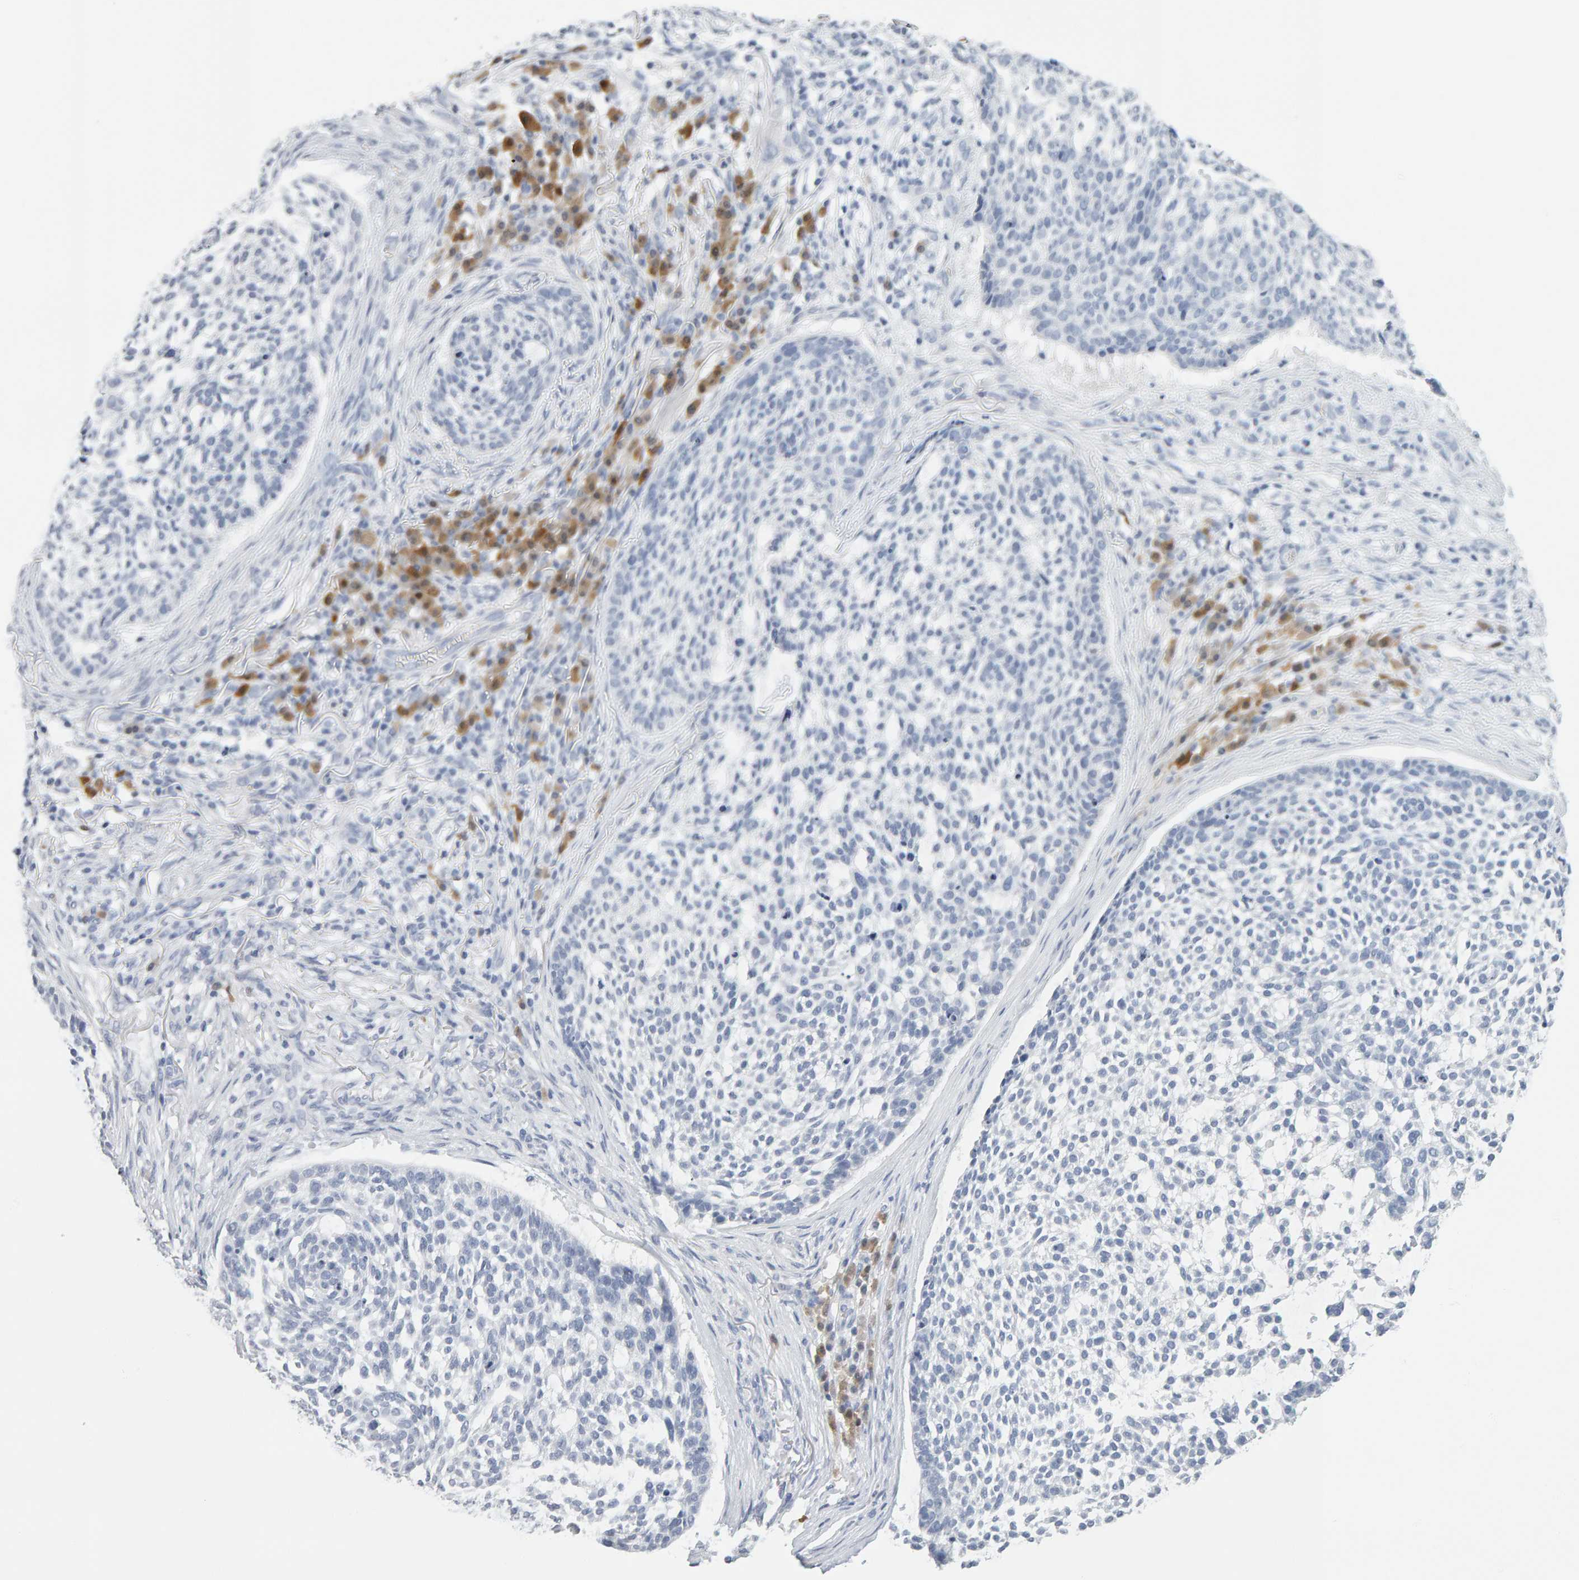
{"staining": {"intensity": "negative", "quantity": "none", "location": "none"}, "tissue": "skin cancer", "cell_type": "Tumor cells", "image_type": "cancer", "snomed": [{"axis": "morphology", "description": "Basal cell carcinoma"}, {"axis": "topography", "description": "Skin"}], "caption": "Immunohistochemical staining of human skin cancer (basal cell carcinoma) demonstrates no significant staining in tumor cells.", "gene": "CTH", "patient": {"sex": "female", "age": 64}}